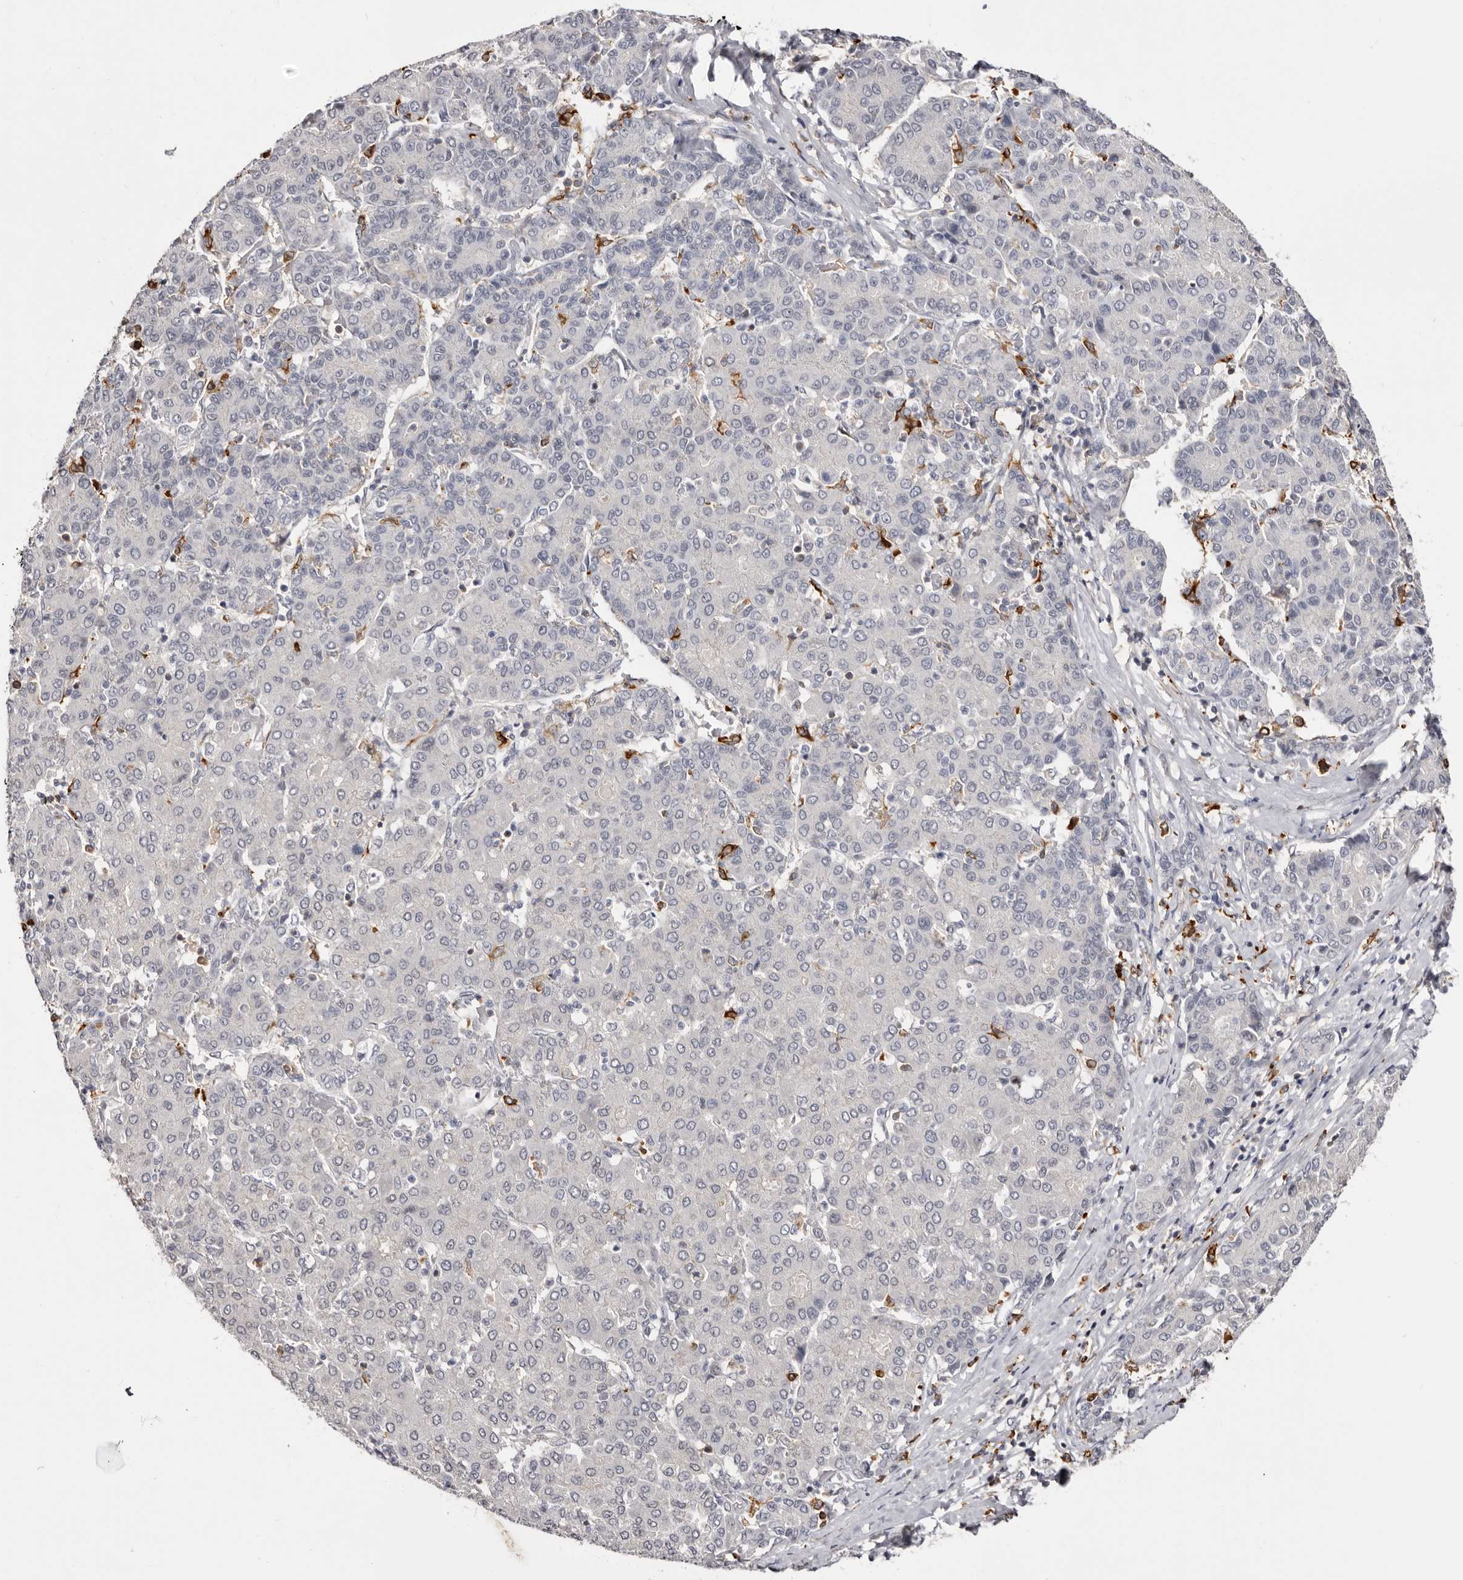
{"staining": {"intensity": "negative", "quantity": "none", "location": "none"}, "tissue": "liver cancer", "cell_type": "Tumor cells", "image_type": "cancer", "snomed": [{"axis": "morphology", "description": "Carcinoma, Hepatocellular, NOS"}, {"axis": "topography", "description": "Liver"}], "caption": "This is a image of immunohistochemistry staining of hepatocellular carcinoma (liver), which shows no positivity in tumor cells.", "gene": "TNNI1", "patient": {"sex": "male", "age": 65}}